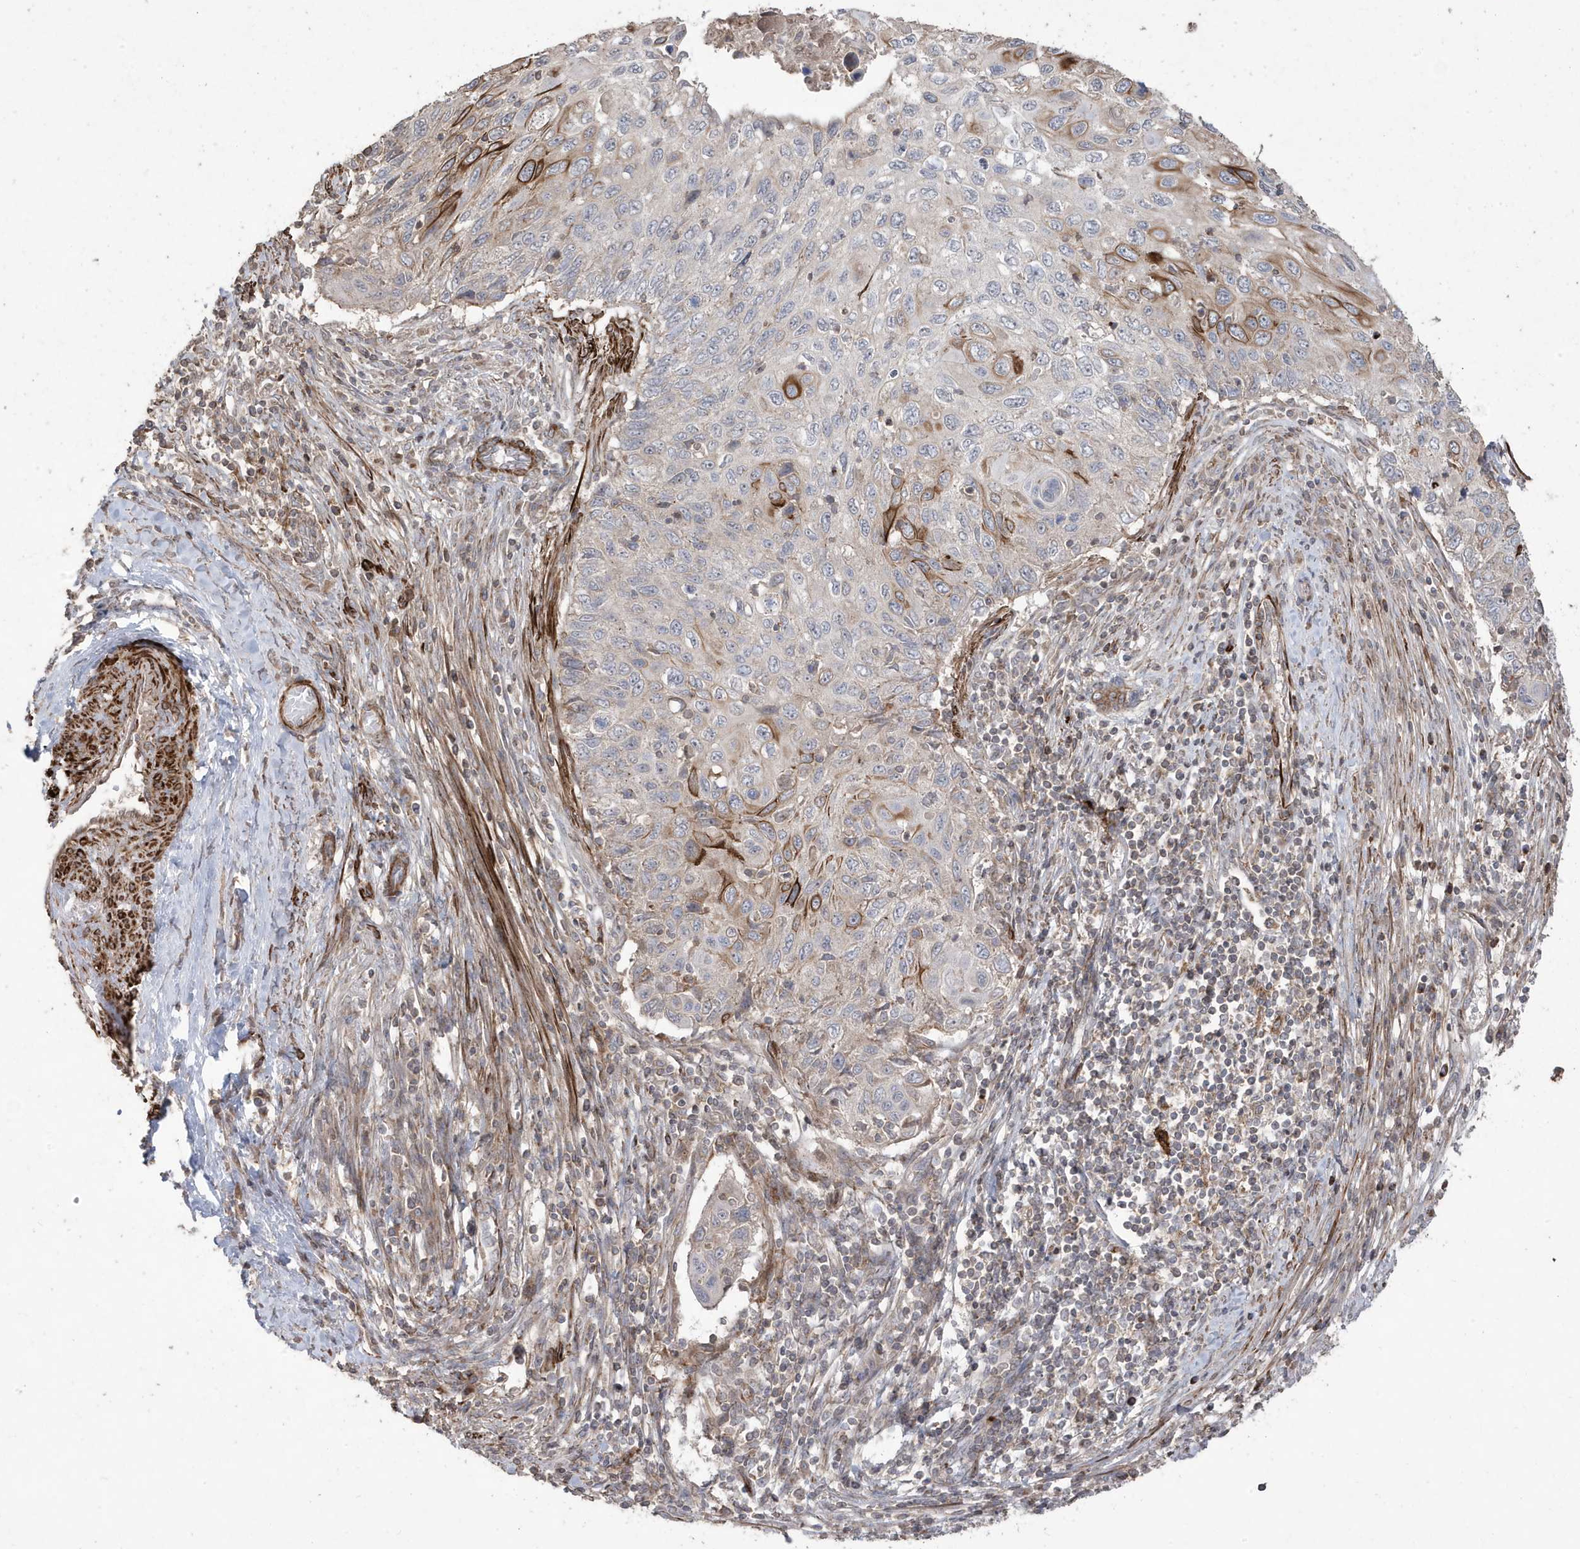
{"staining": {"intensity": "strong", "quantity": "<25%", "location": "cytoplasmic/membranous"}, "tissue": "cervical cancer", "cell_type": "Tumor cells", "image_type": "cancer", "snomed": [{"axis": "morphology", "description": "Squamous cell carcinoma, NOS"}, {"axis": "topography", "description": "Cervix"}], "caption": "Human cervical squamous cell carcinoma stained for a protein (brown) exhibits strong cytoplasmic/membranous positive expression in approximately <25% of tumor cells.", "gene": "CETN3", "patient": {"sex": "female", "age": 70}}